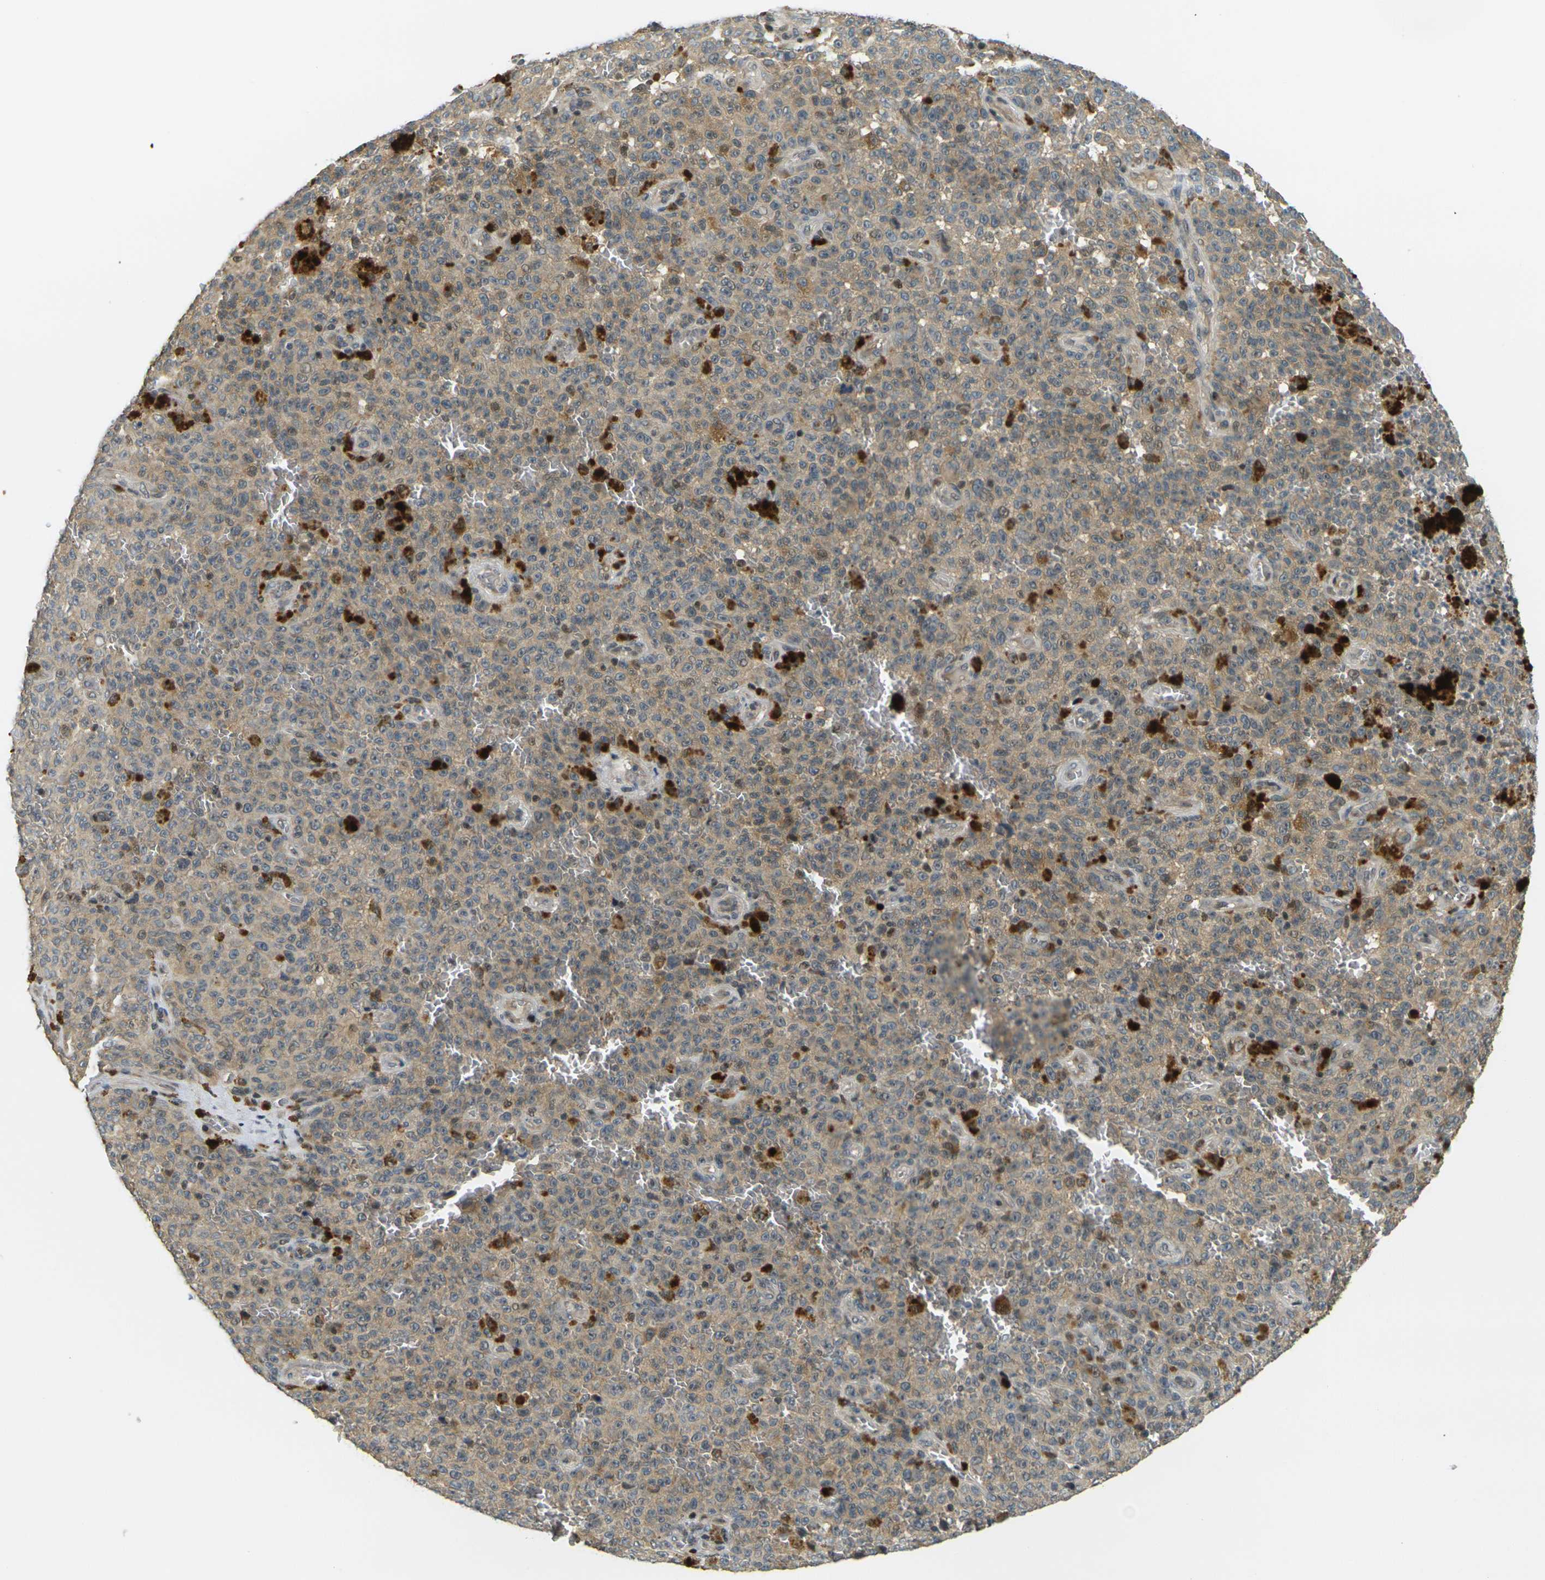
{"staining": {"intensity": "moderate", "quantity": ">75%", "location": "cytoplasmic/membranous"}, "tissue": "melanoma", "cell_type": "Tumor cells", "image_type": "cancer", "snomed": [{"axis": "morphology", "description": "Malignant melanoma, NOS"}, {"axis": "topography", "description": "Skin"}], "caption": "Immunohistochemistry histopathology image of human melanoma stained for a protein (brown), which reveals medium levels of moderate cytoplasmic/membranous positivity in approximately >75% of tumor cells.", "gene": "KLHL8", "patient": {"sex": "female", "age": 82}}